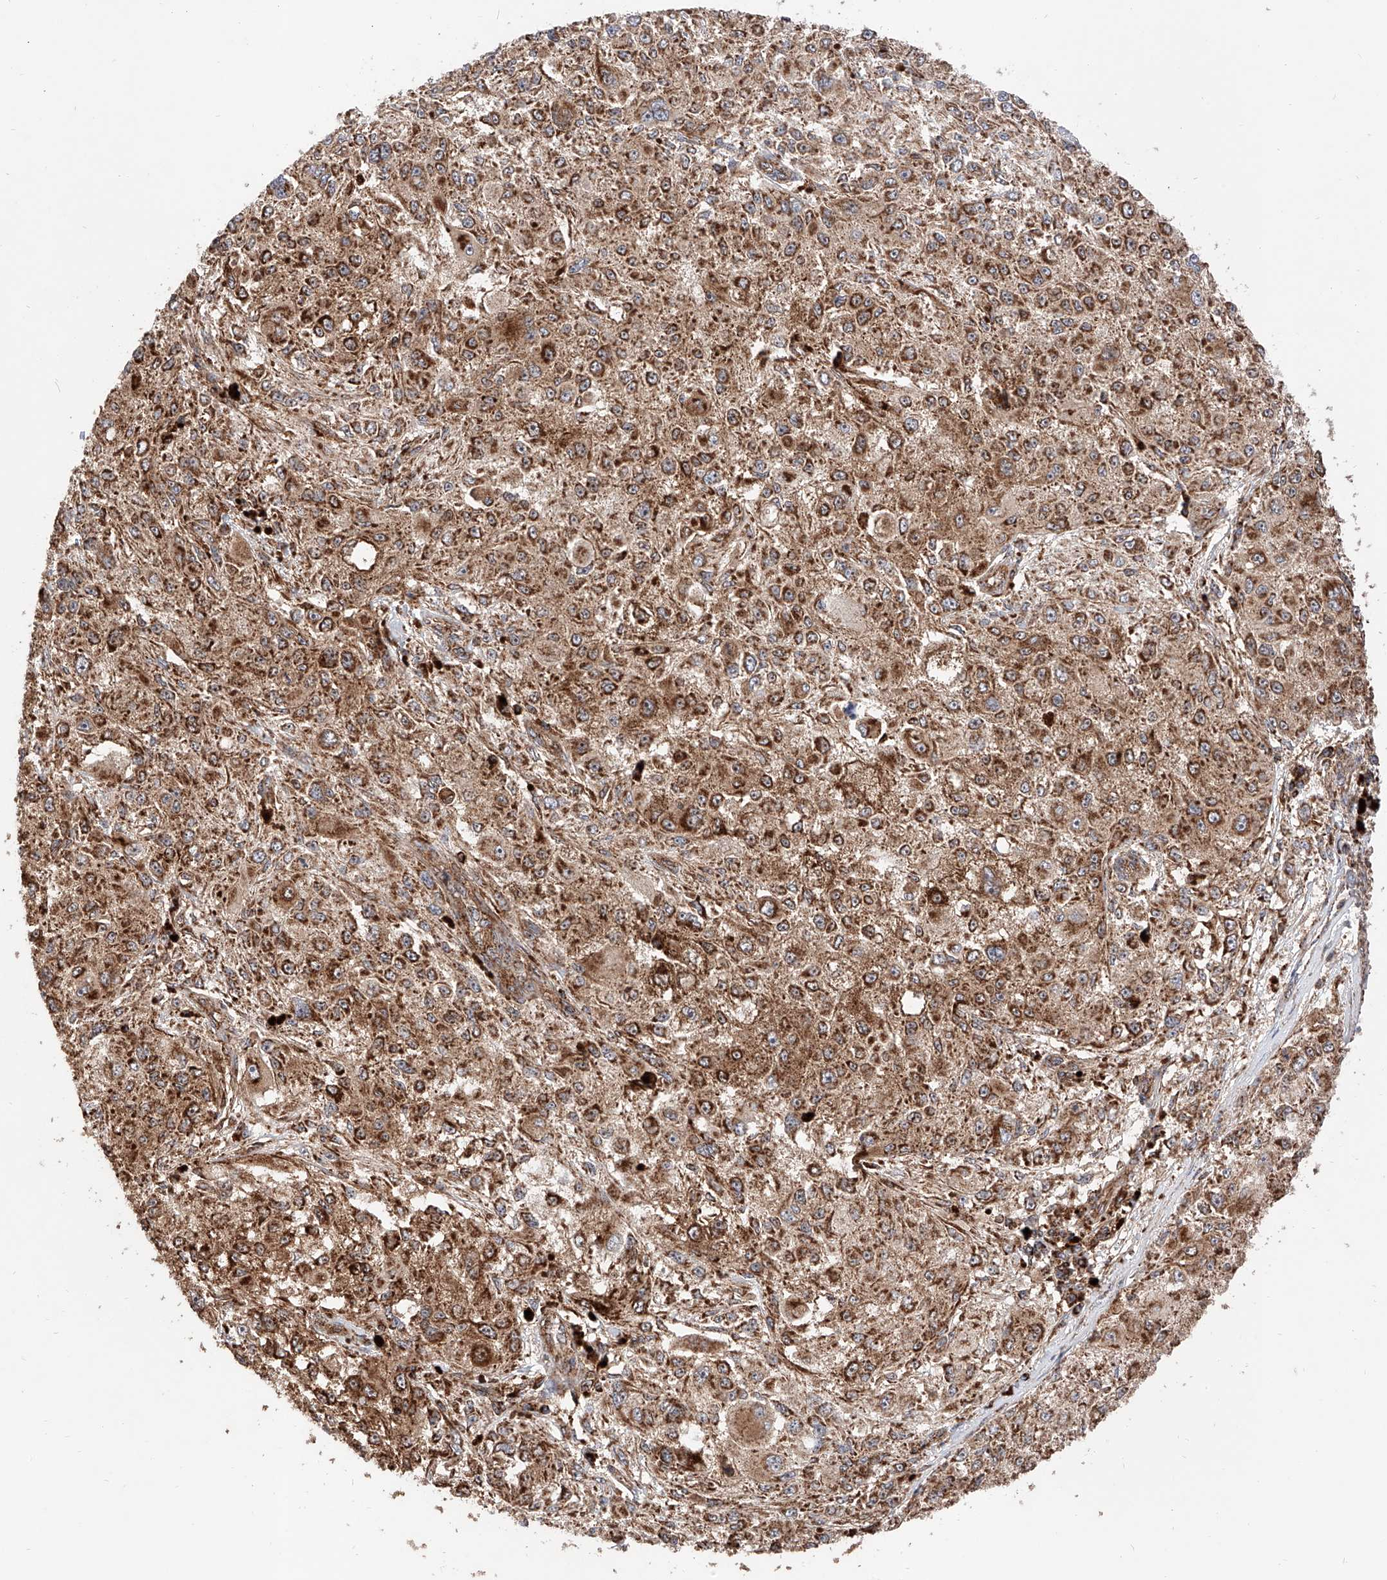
{"staining": {"intensity": "moderate", "quantity": ">75%", "location": "cytoplasmic/membranous"}, "tissue": "melanoma", "cell_type": "Tumor cells", "image_type": "cancer", "snomed": [{"axis": "morphology", "description": "Necrosis, NOS"}, {"axis": "morphology", "description": "Malignant melanoma, NOS"}, {"axis": "topography", "description": "Skin"}], "caption": "Malignant melanoma stained with a protein marker demonstrates moderate staining in tumor cells.", "gene": "PISD", "patient": {"sex": "female", "age": 87}}